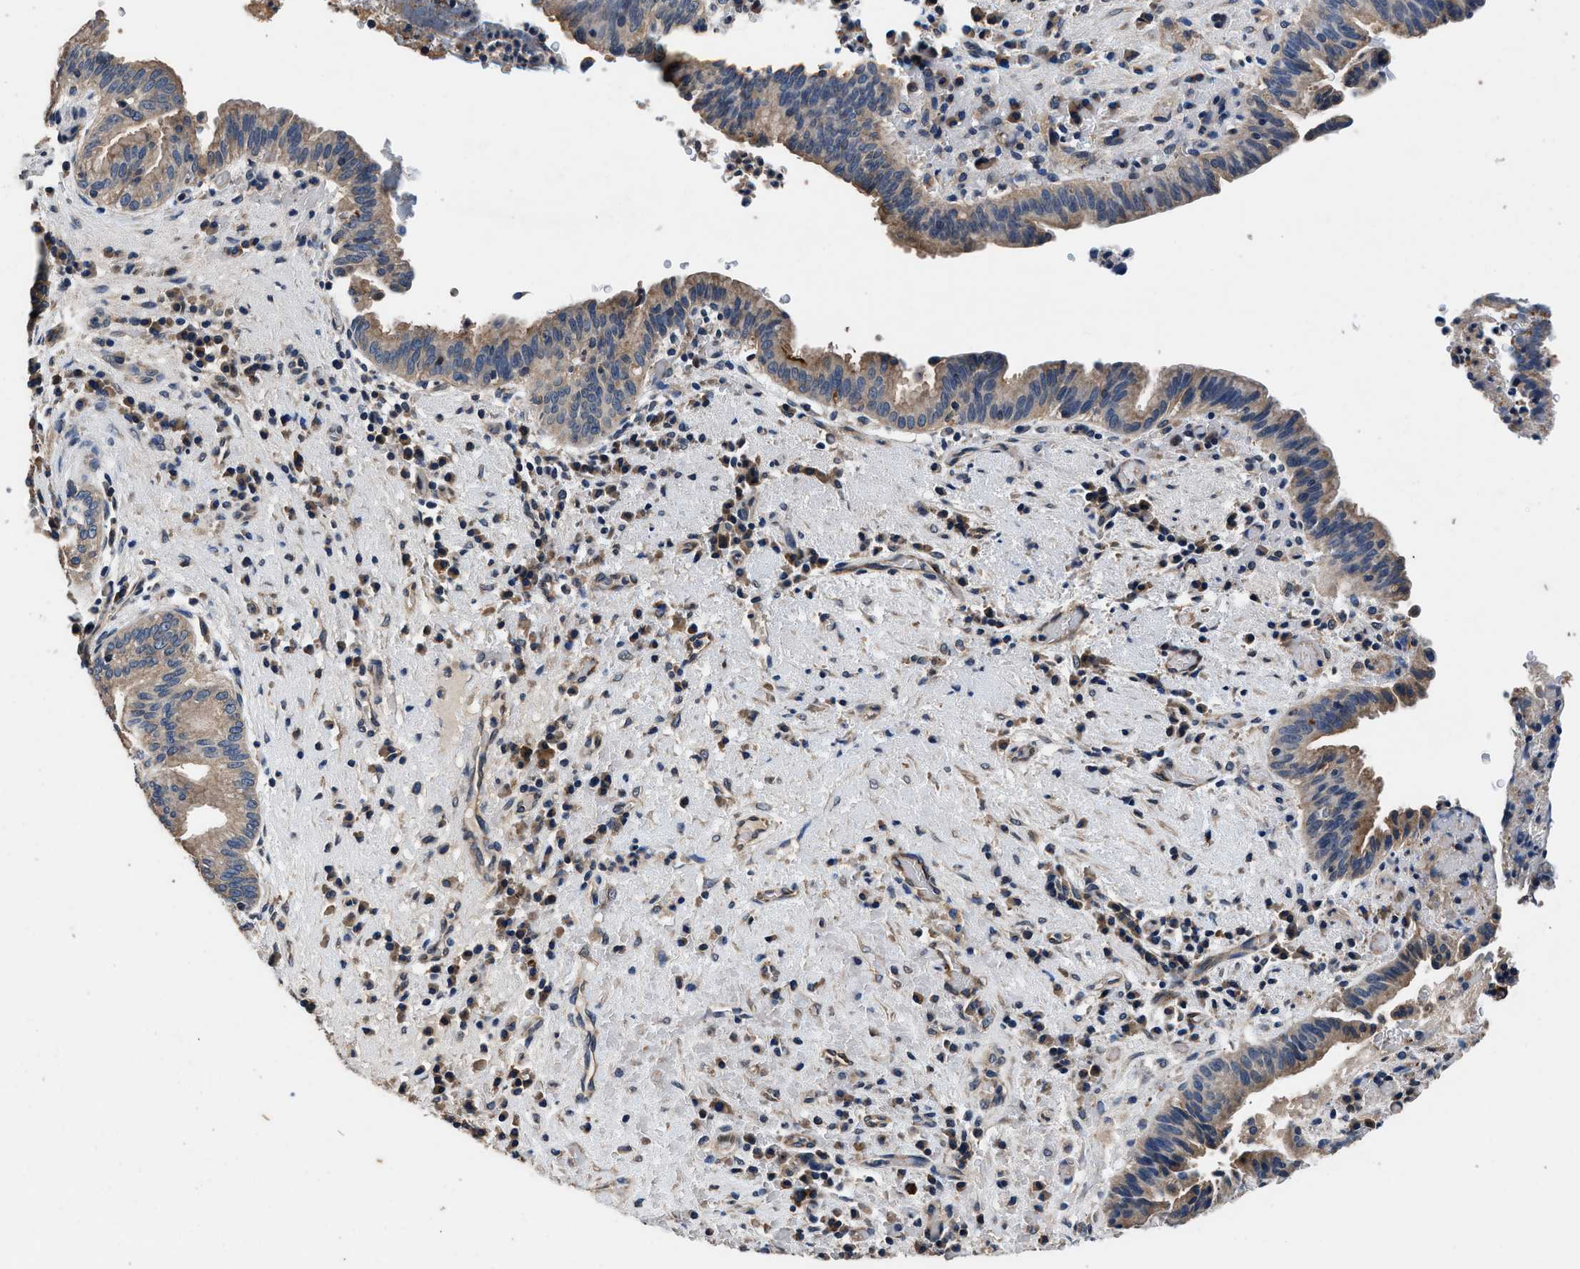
{"staining": {"intensity": "weak", "quantity": ">75%", "location": "cytoplasmic/membranous"}, "tissue": "liver cancer", "cell_type": "Tumor cells", "image_type": "cancer", "snomed": [{"axis": "morphology", "description": "Cholangiocarcinoma"}, {"axis": "topography", "description": "Liver"}], "caption": "This image demonstrates immunohistochemistry staining of human liver cancer (cholangiocarcinoma), with low weak cytoplasmic/membranous expression in about >75% of tumor cells.", "gene": "DHRS7B", "patient": {"sex": "female", "age": 38}}